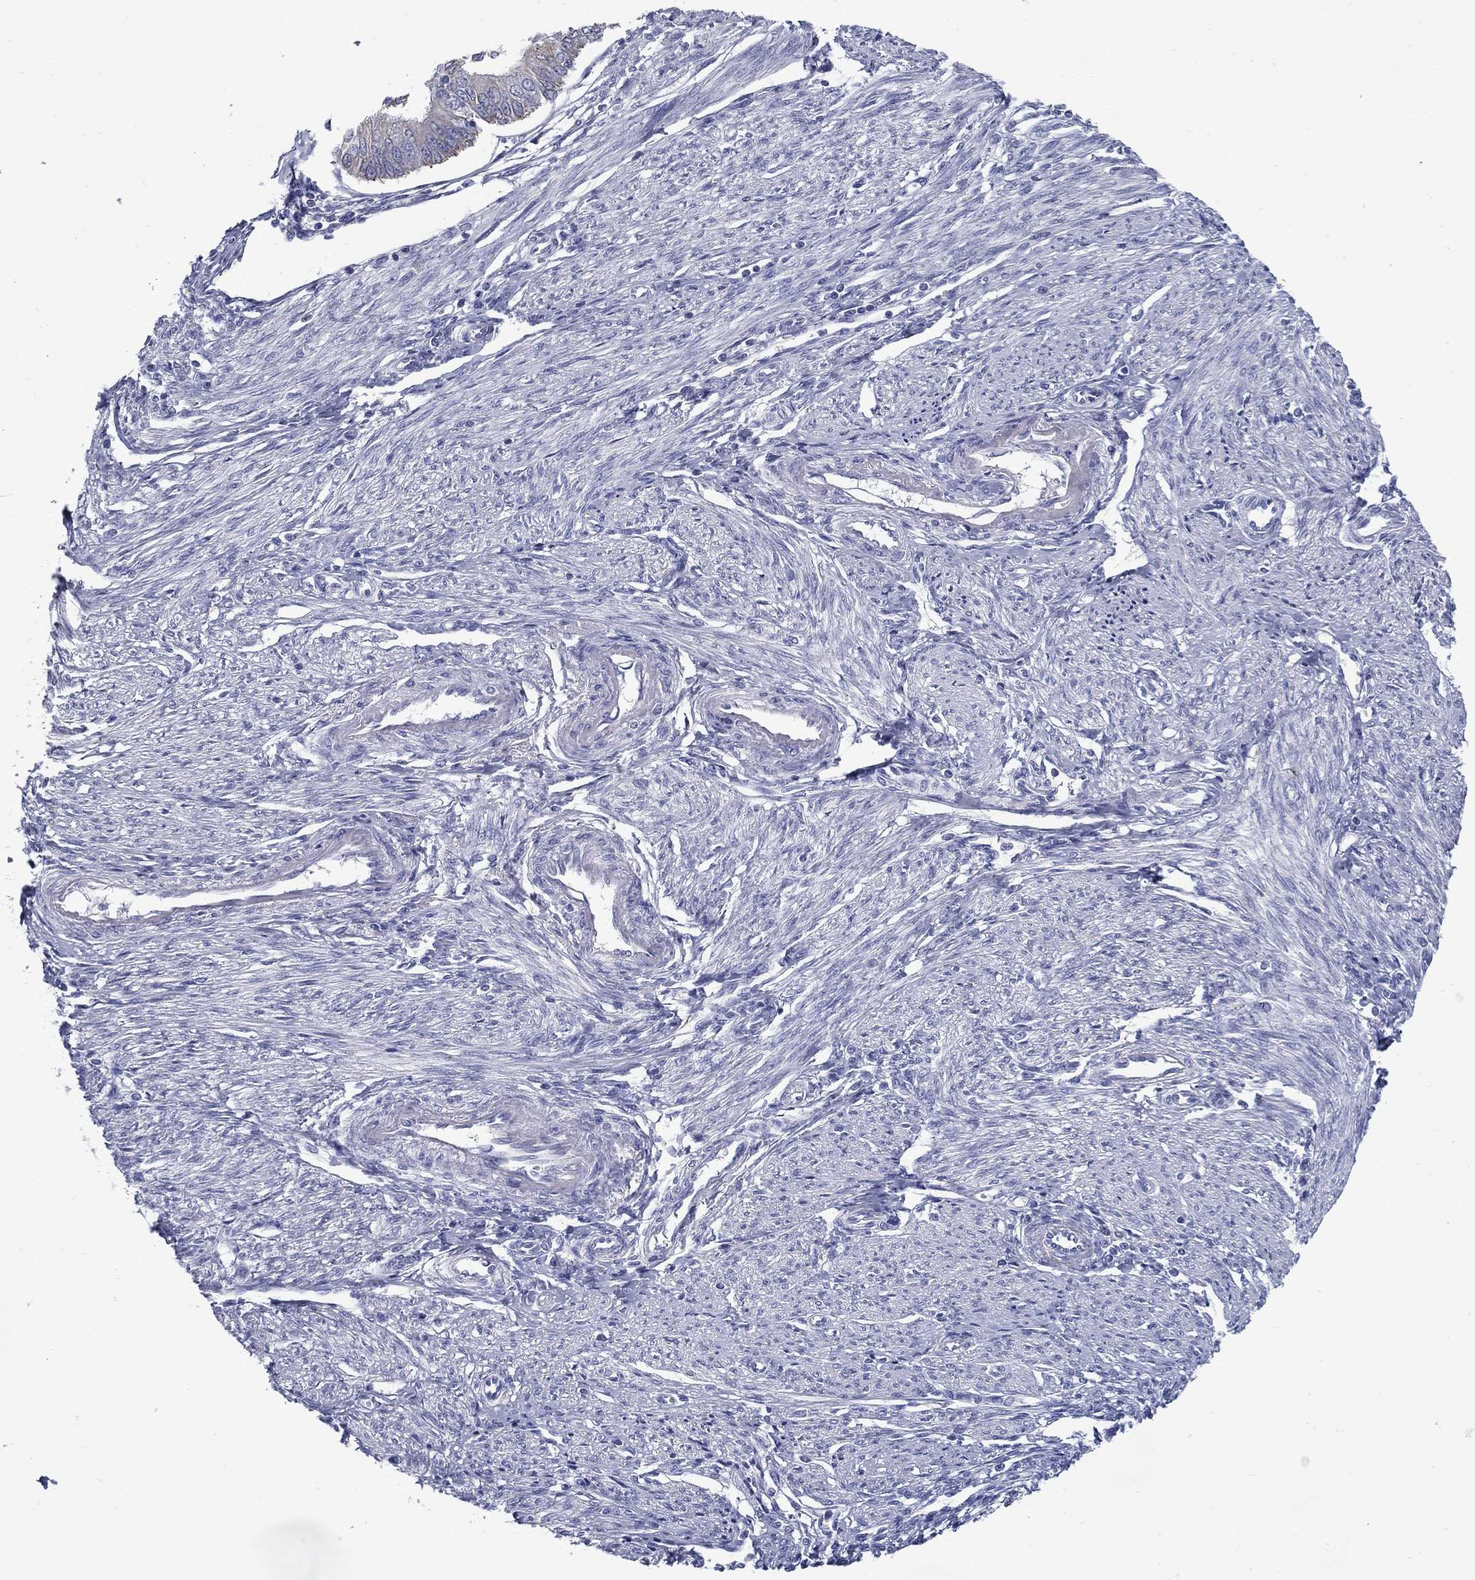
{"staining": {"intensity": "negative", "quantity": "none", "location": "none"}, "tissue": "endometrial cancer", "cell_type": "Tumor cells", "image_type": "cancer", "snomed": [{"axis": "morphology", "description": "Adenocarcinoma, NOS"}, {"axis": "topography", "description": "Endometrium"}], "caption": "Adenocarcinoma (endometrial) stained for a protein using IHC displays no staining tumor cells.", "gene": "C19orf18", "patient": {"sex": "female", "age": 68}}